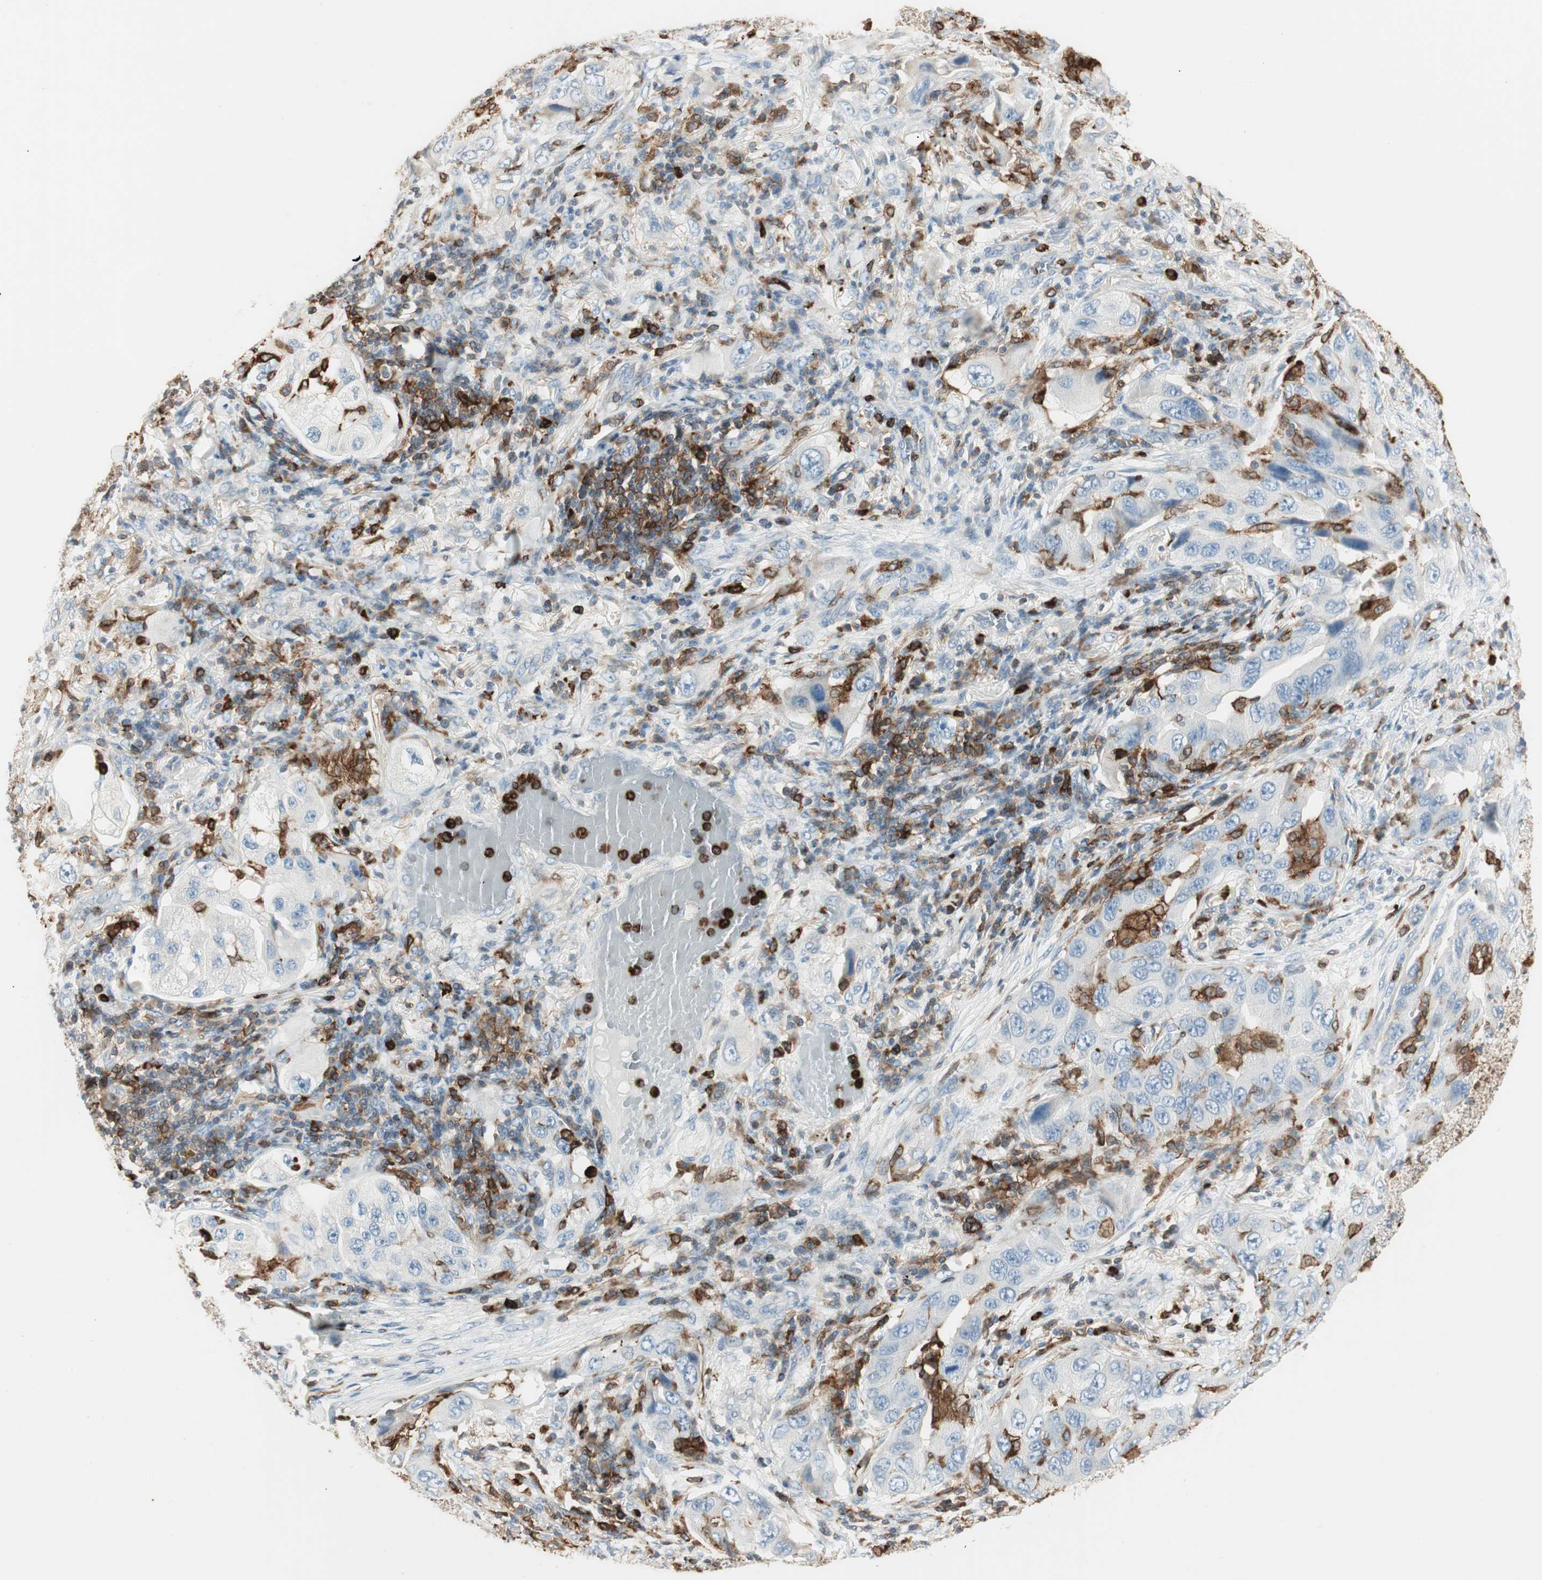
{"staining": {"intensity": "negative", "quantity": "none", "location": "none"}, "tissue": "lung cancer", "cell_type": "Tumor cells", "image_type": "cancer", "snomed": [{"axis": "morphology", "description": "Adenocarcinoma, NOS"}, {"axis": "topography", "description": "Lung"}], "caption": "IHC photomicrograph of neoplastic tissue: human lung cancer (adenocarcinoma) stained with DAB exhibits no significant protein staining in tumor cells.", "gene": "ITGB2", "patient": {"sex": "female", "age": 65}}